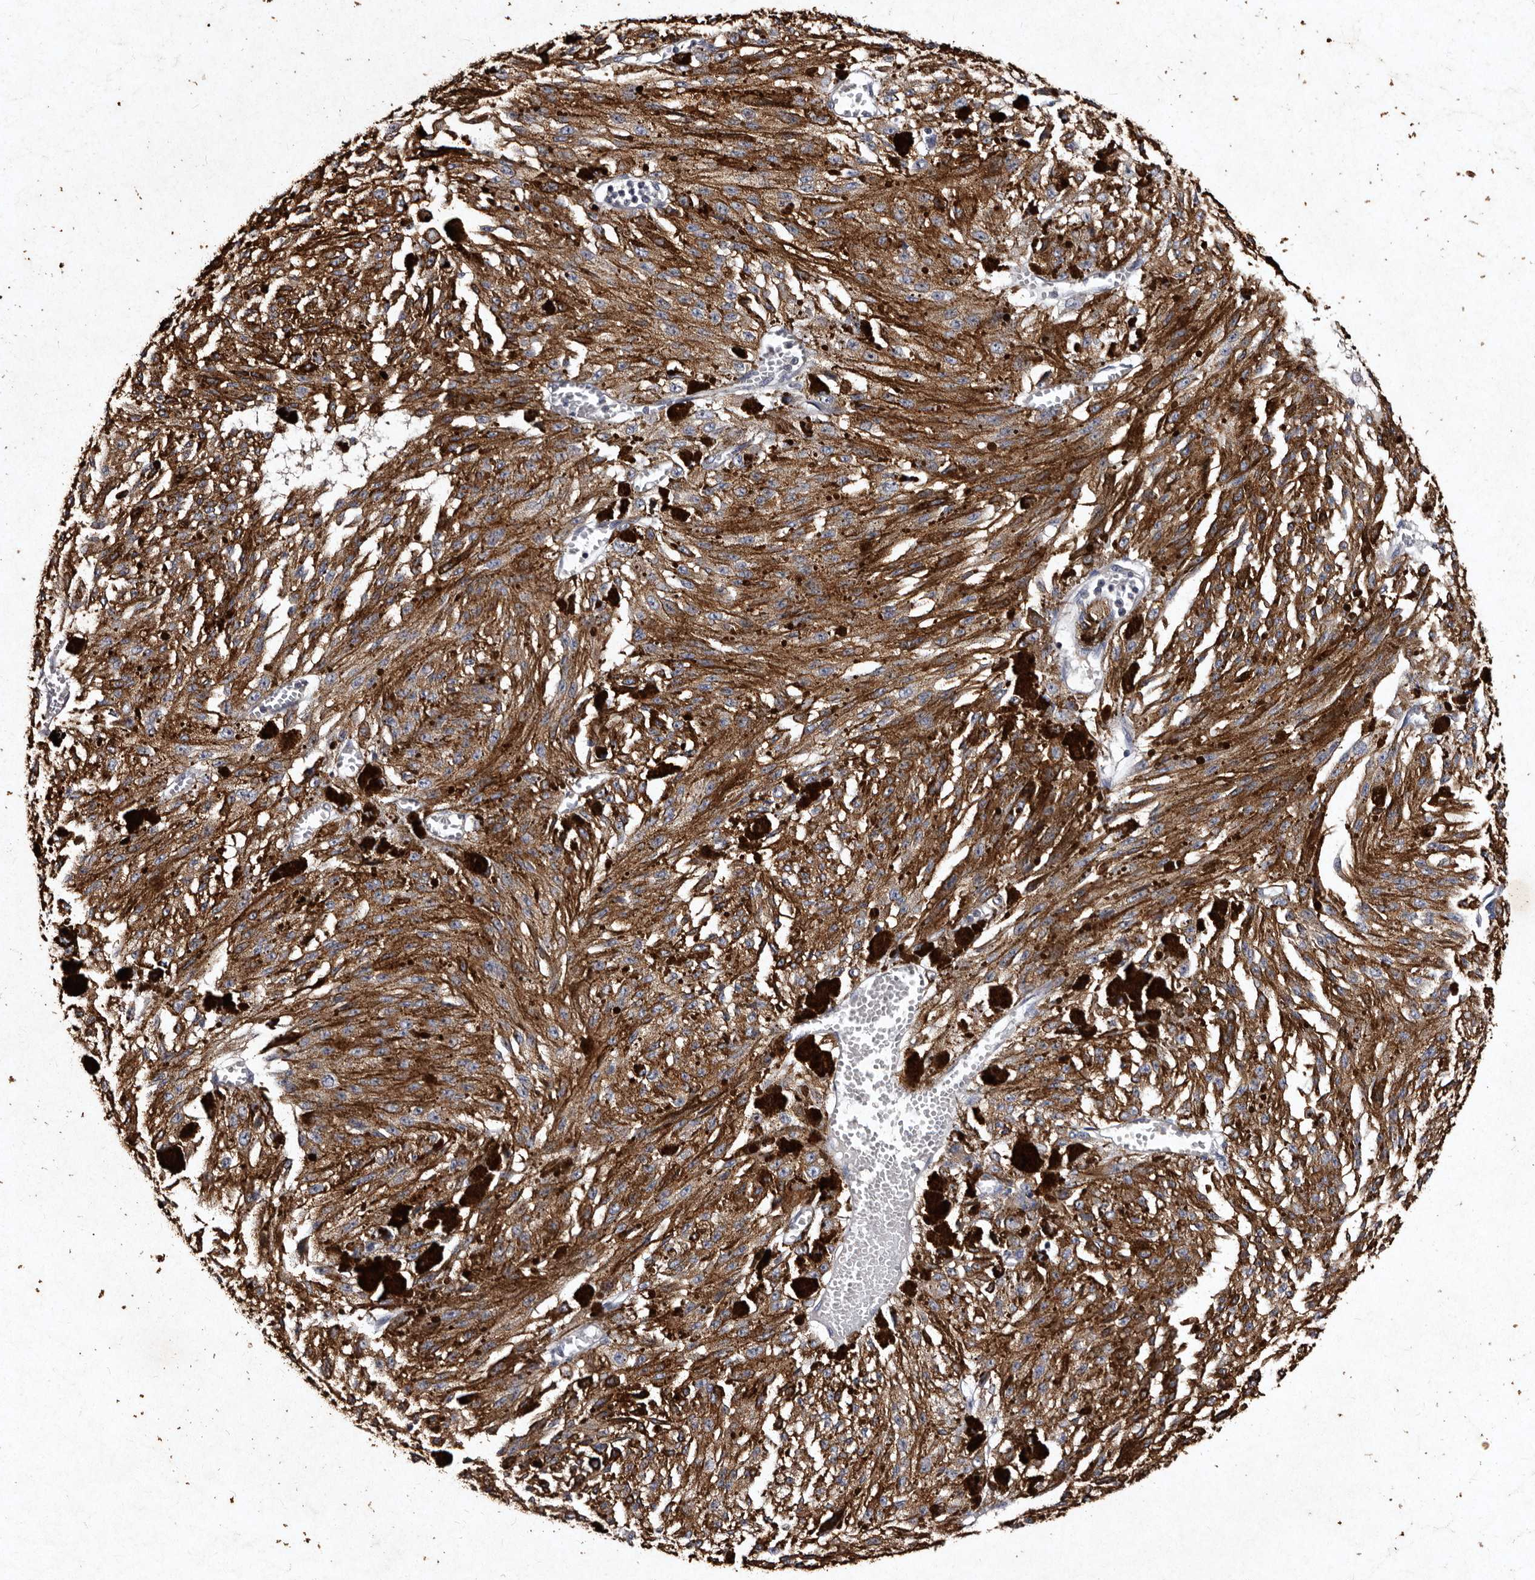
{"staining": {"intensity": "moderate", "quantity": ">75%", "location": "cytoplasmic/membranous"}, "tissue": "melanoma", "cell_type": "Tumor cells", "image_type": "cancer", "snomed": [{"axis": "morphology", "description": "Malignant melanoma, NOS"}, {"axis": "topography", "description": "Other"}], "caption": "Melanoma stained with DAB (3,3'-diaminobenzidine) immunohistochemistry displays medium levels of moderate cytoplasmic/membranous expression in about >75% of tumor cells.", "gene": "TFB1M", "patient": {"sex": "male", "age": 79}}